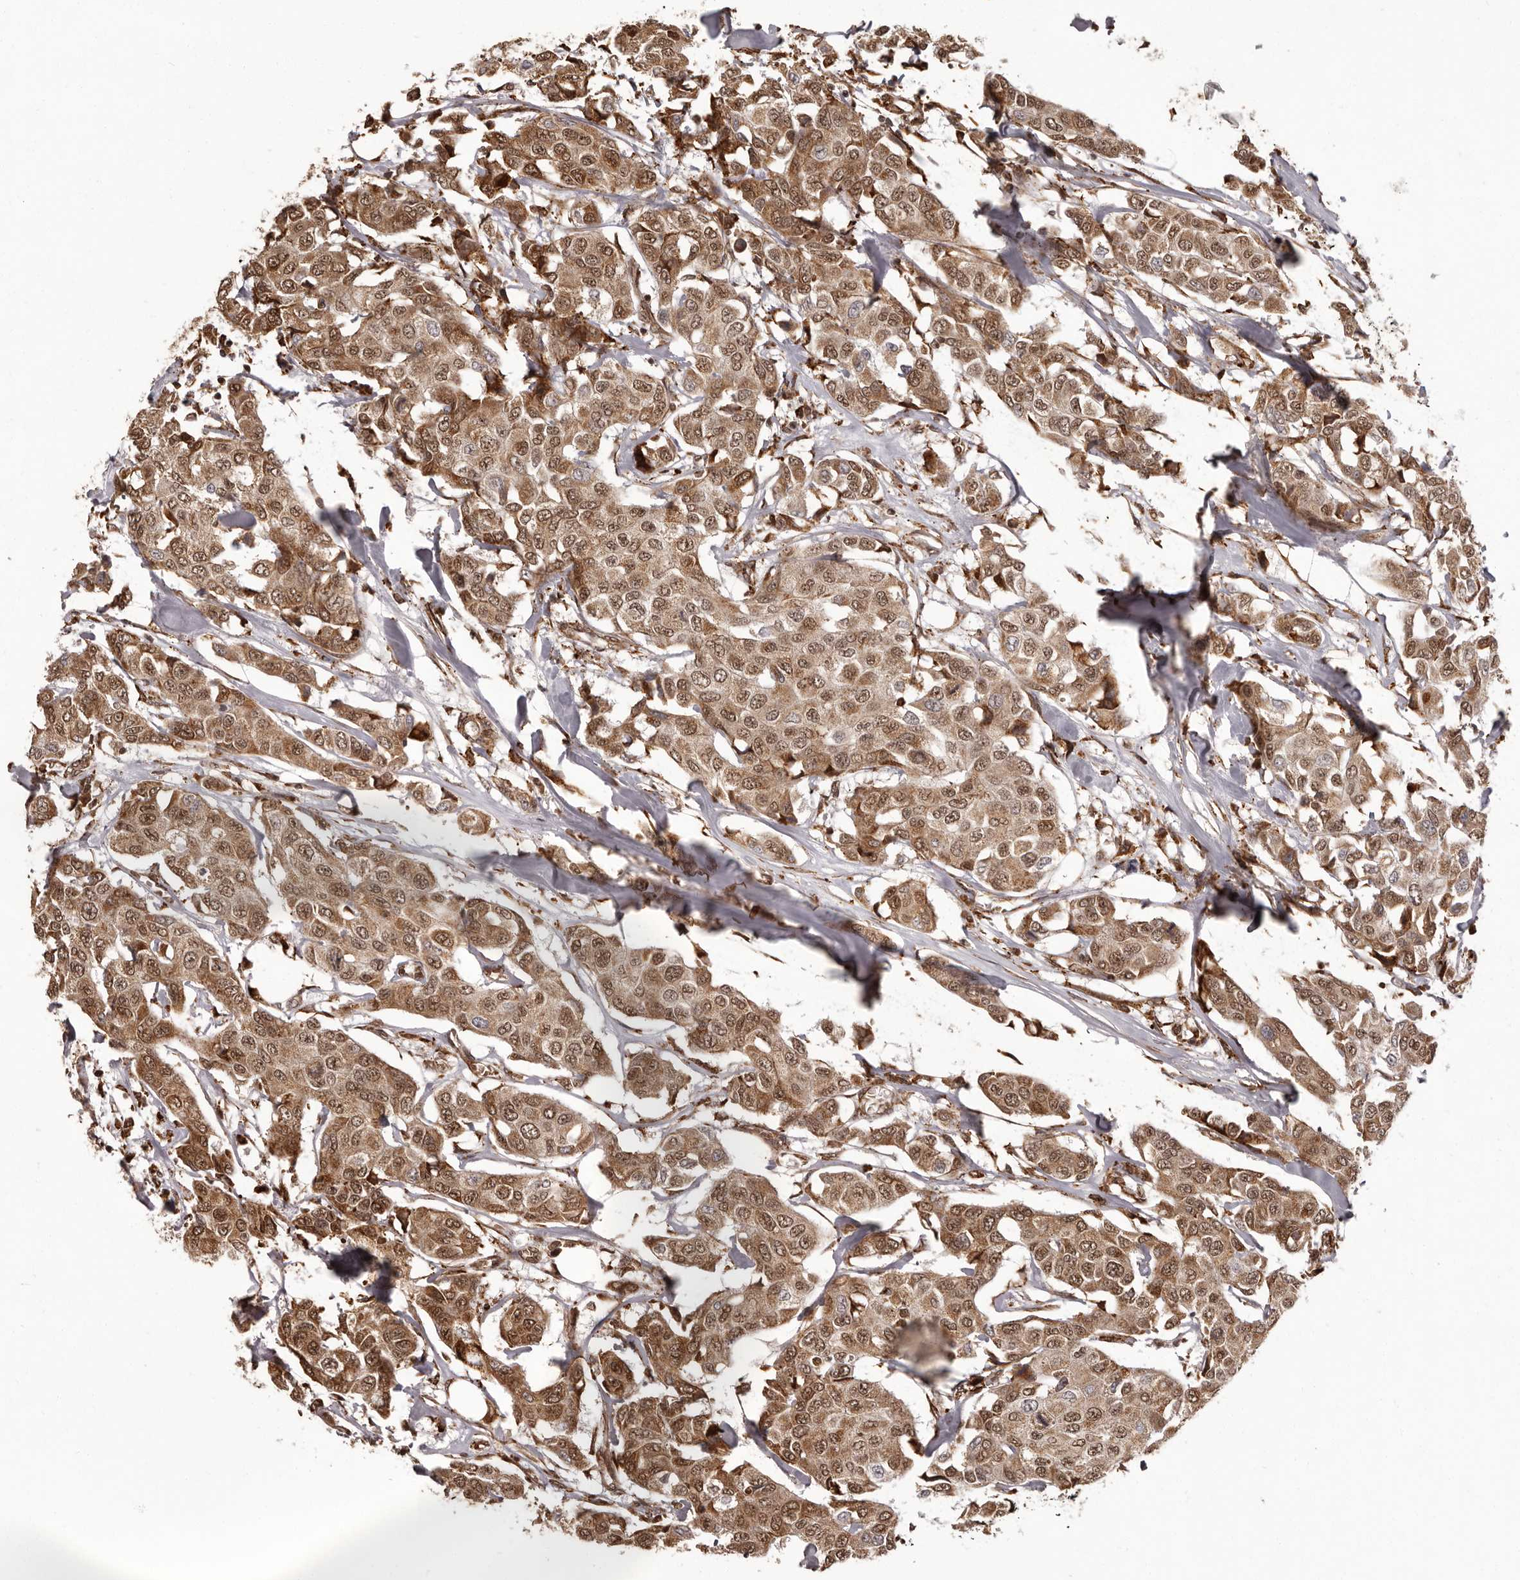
{"staining": {"intensity": "moderate", "quantity": ">75%", "location": "cytoplasmic/membranous,nuclear"}, "tissue": "breast cancer", "cell_type": "Tumor cells", "image_type": "cancer", "snomed": [{"axis": "morphology", "description": "Duct carcinoma"}, {"axis": "topography", "description": "Breast"}], "caption": "This micrograph displays IHC staining of breast cancer, with medium moderate cytoplasmic/membranous and nuclear staining in approximately >75% of tumor cells.", "gene": "IL32", "patient": {"sex": "female", "age": 80}}